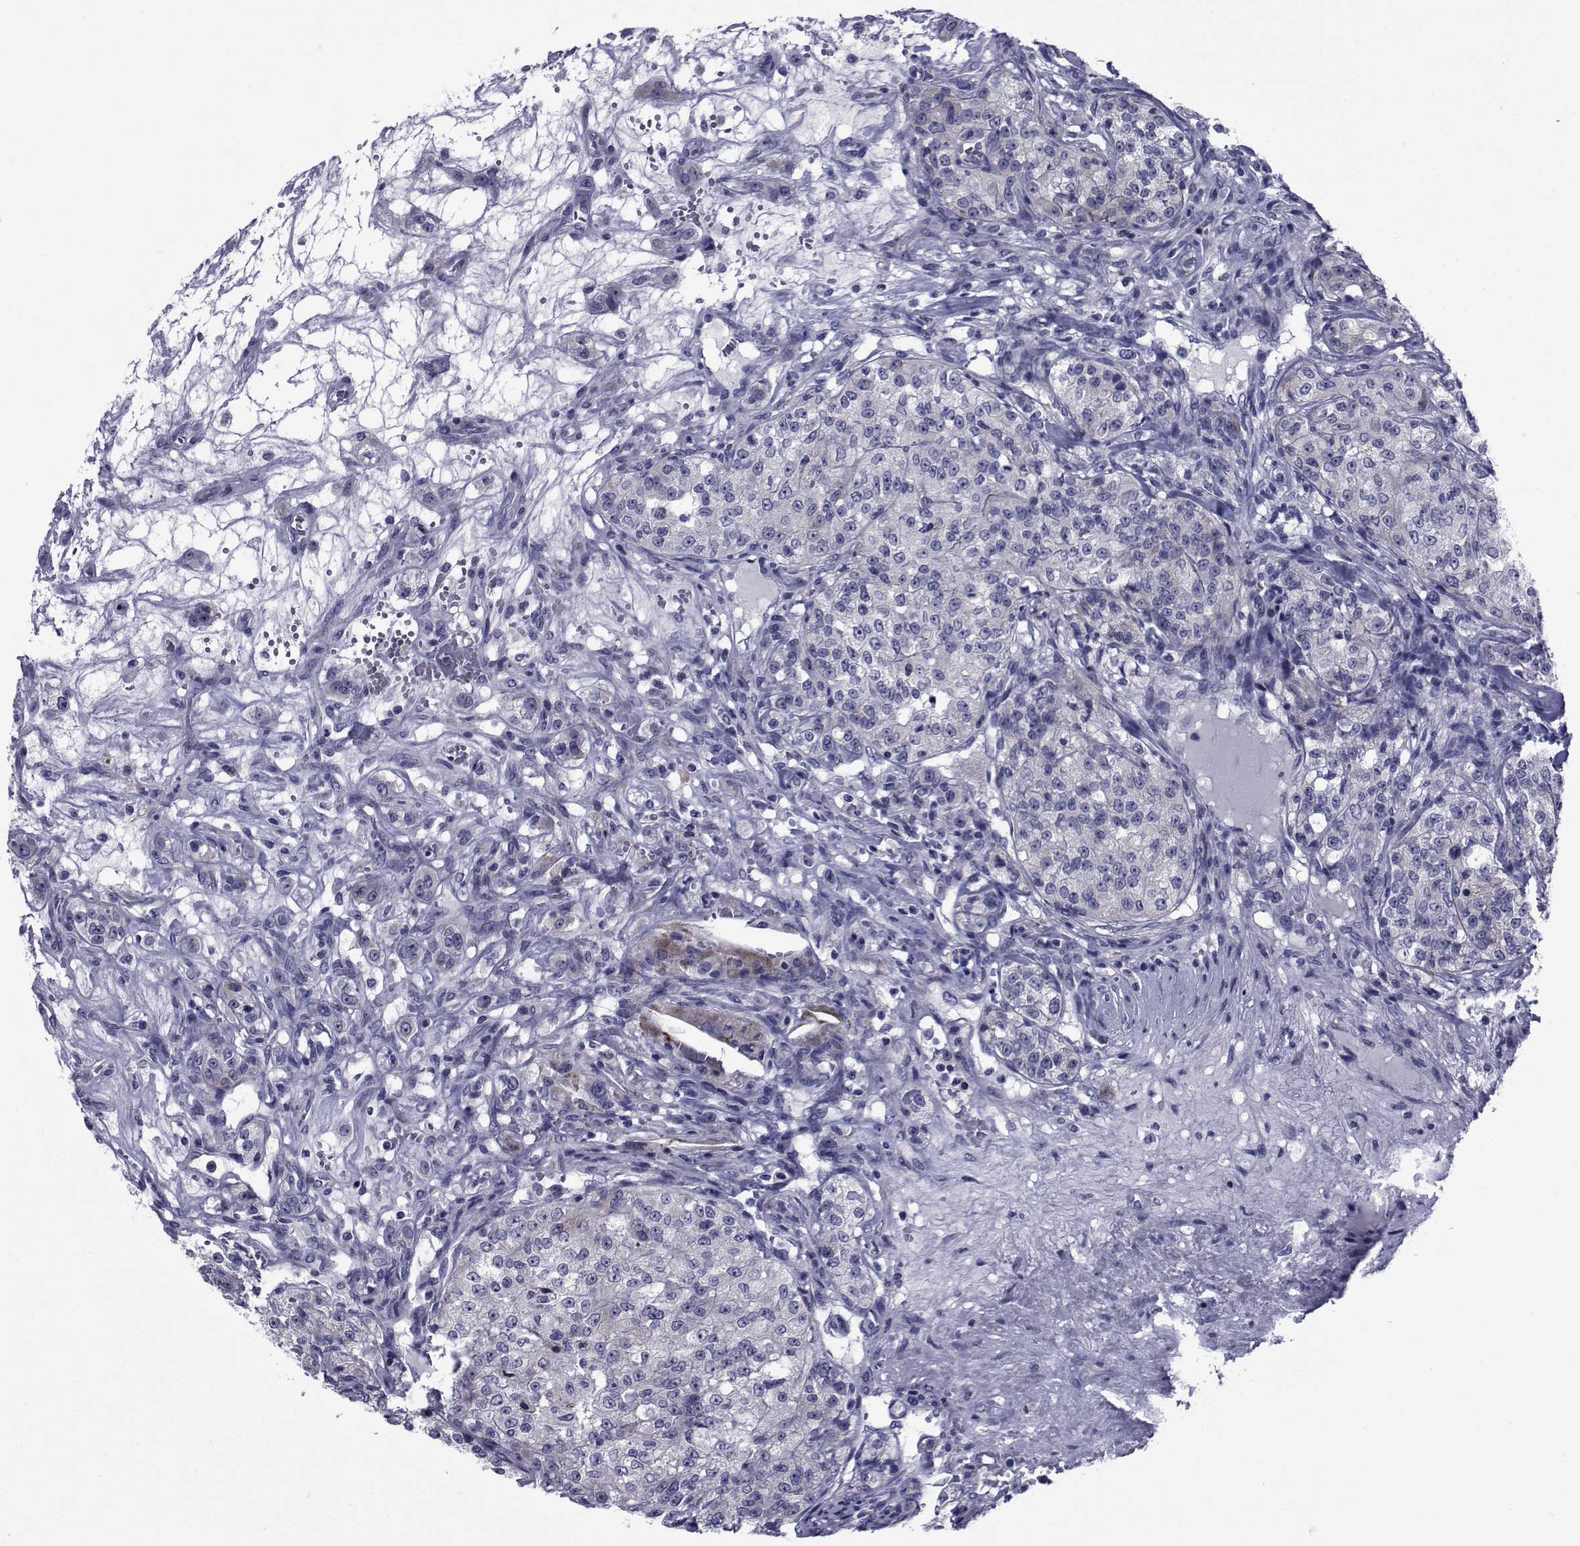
{"staining": {"intensity": "negative", "quantity": "none", "location": "none"}, "tissue": "renal cancer", "cell_type": "Tumor cells", "image_type": "cancer", "snomed": [{"axis": "morphology", "description": "Adenocarcinoma, NOS"}, {"axis": "topography", "description": "Kidney"}], "caption": "IHC image of neoplastic tissue: human renal adenocarcinoma stained with DAB (3,3'-diaminobenzidine) shows no significant protein expression in tumor cells.", "gene": "ROPN1", "patient": {"sex": "female", "age": 63}}